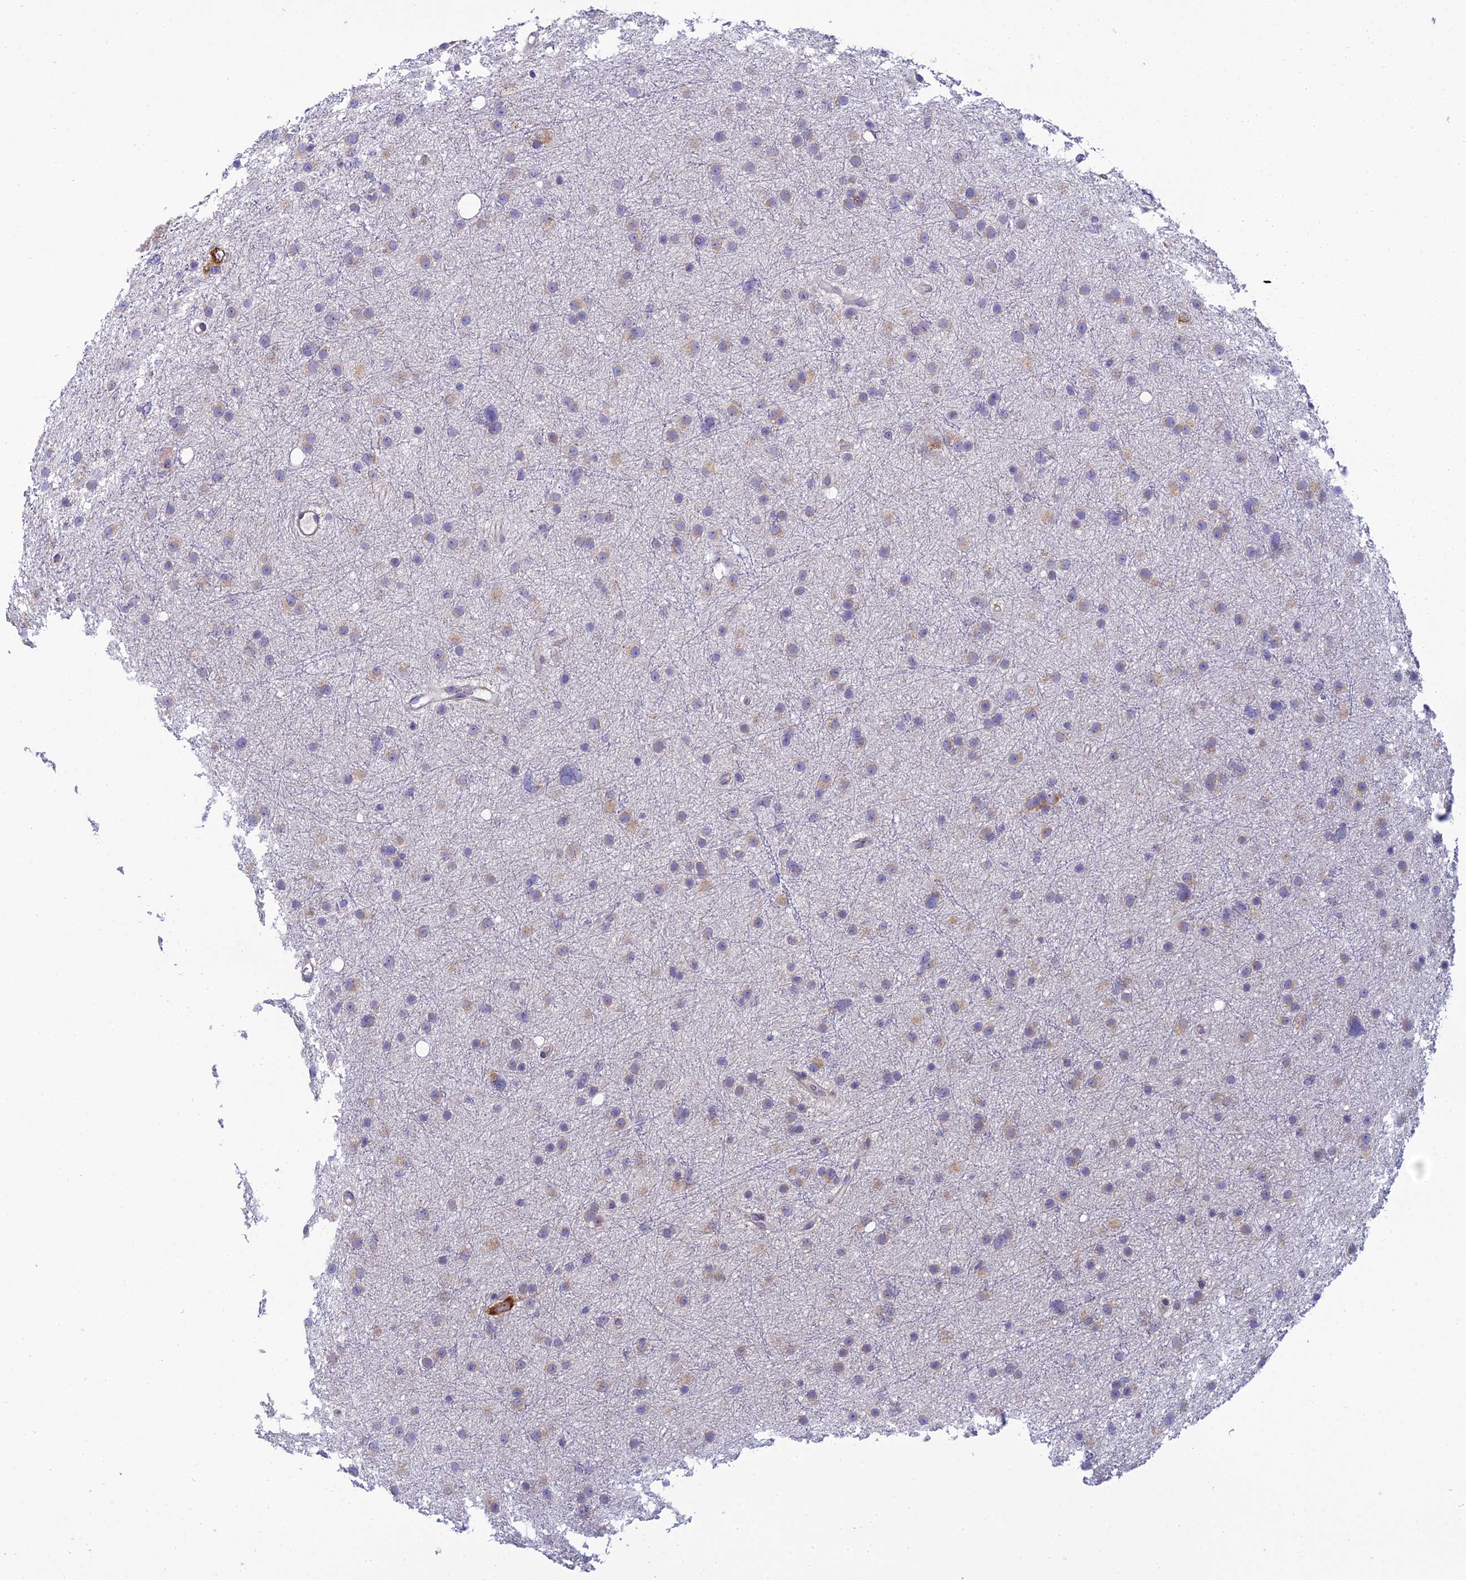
{"staining": {"intensity": "weak", "quantity": "<25%", "location": "cytoplasmic/membranous"}, "tissue": "glioma", "cell_type": "Tumor cells", "image_type": "cancer", "snomed": [{"axis": "morphology", "description": "Glioma, malignant, Low grade"}, {"axis": "topography", "description": "Cerebral cortex"}], "caption": "Glioma was stained to show a protein in brown. There is no significant expression in tumor cells.", "gene": "CLCN7", "patient": {"sex": "female", "age": 39}}